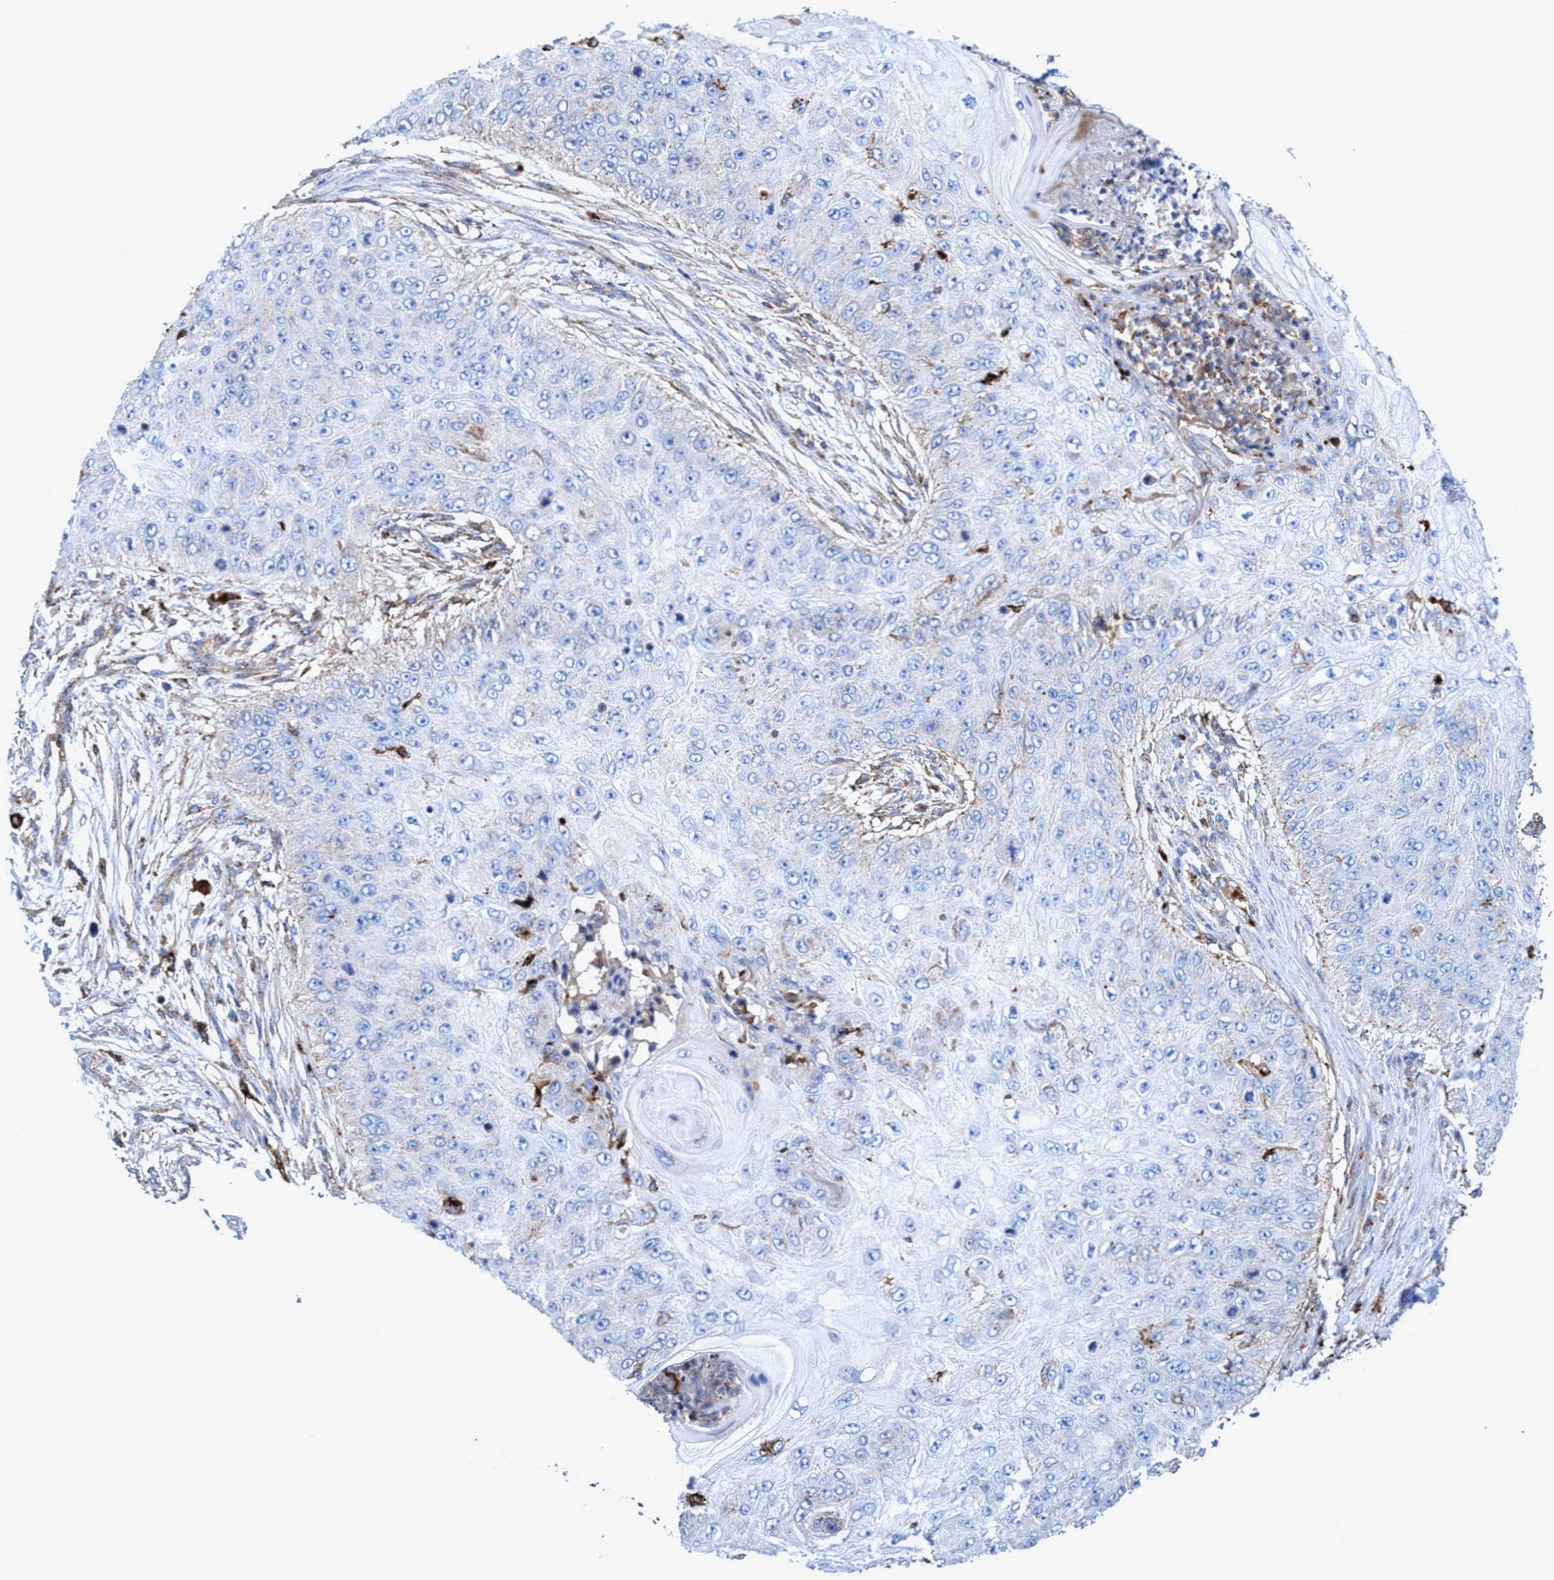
{"staining": {"intensity": "negative", "quantity": "none", "location": "none"}, "tissue": "skin cancer", "cell_type": "Tumor cells", "image_type": "cancer", "snomed": [{"axis": "morphology", "description": "Squamous cell carcinoma, NOS"}, {"axis": "topography", "description": "Skin"}], "caption": "DAB (3,3'-diaminobenzidine) immunohistochemical staining of human skin cancer (squamous cell carcinoma) shows no significant positivity in tumor cells. (DAB (3,3'-diaminobenzidine) IHC, high magnification).", "gene": "TRIM65", "patient": {"sex": "female", "age": 80}}